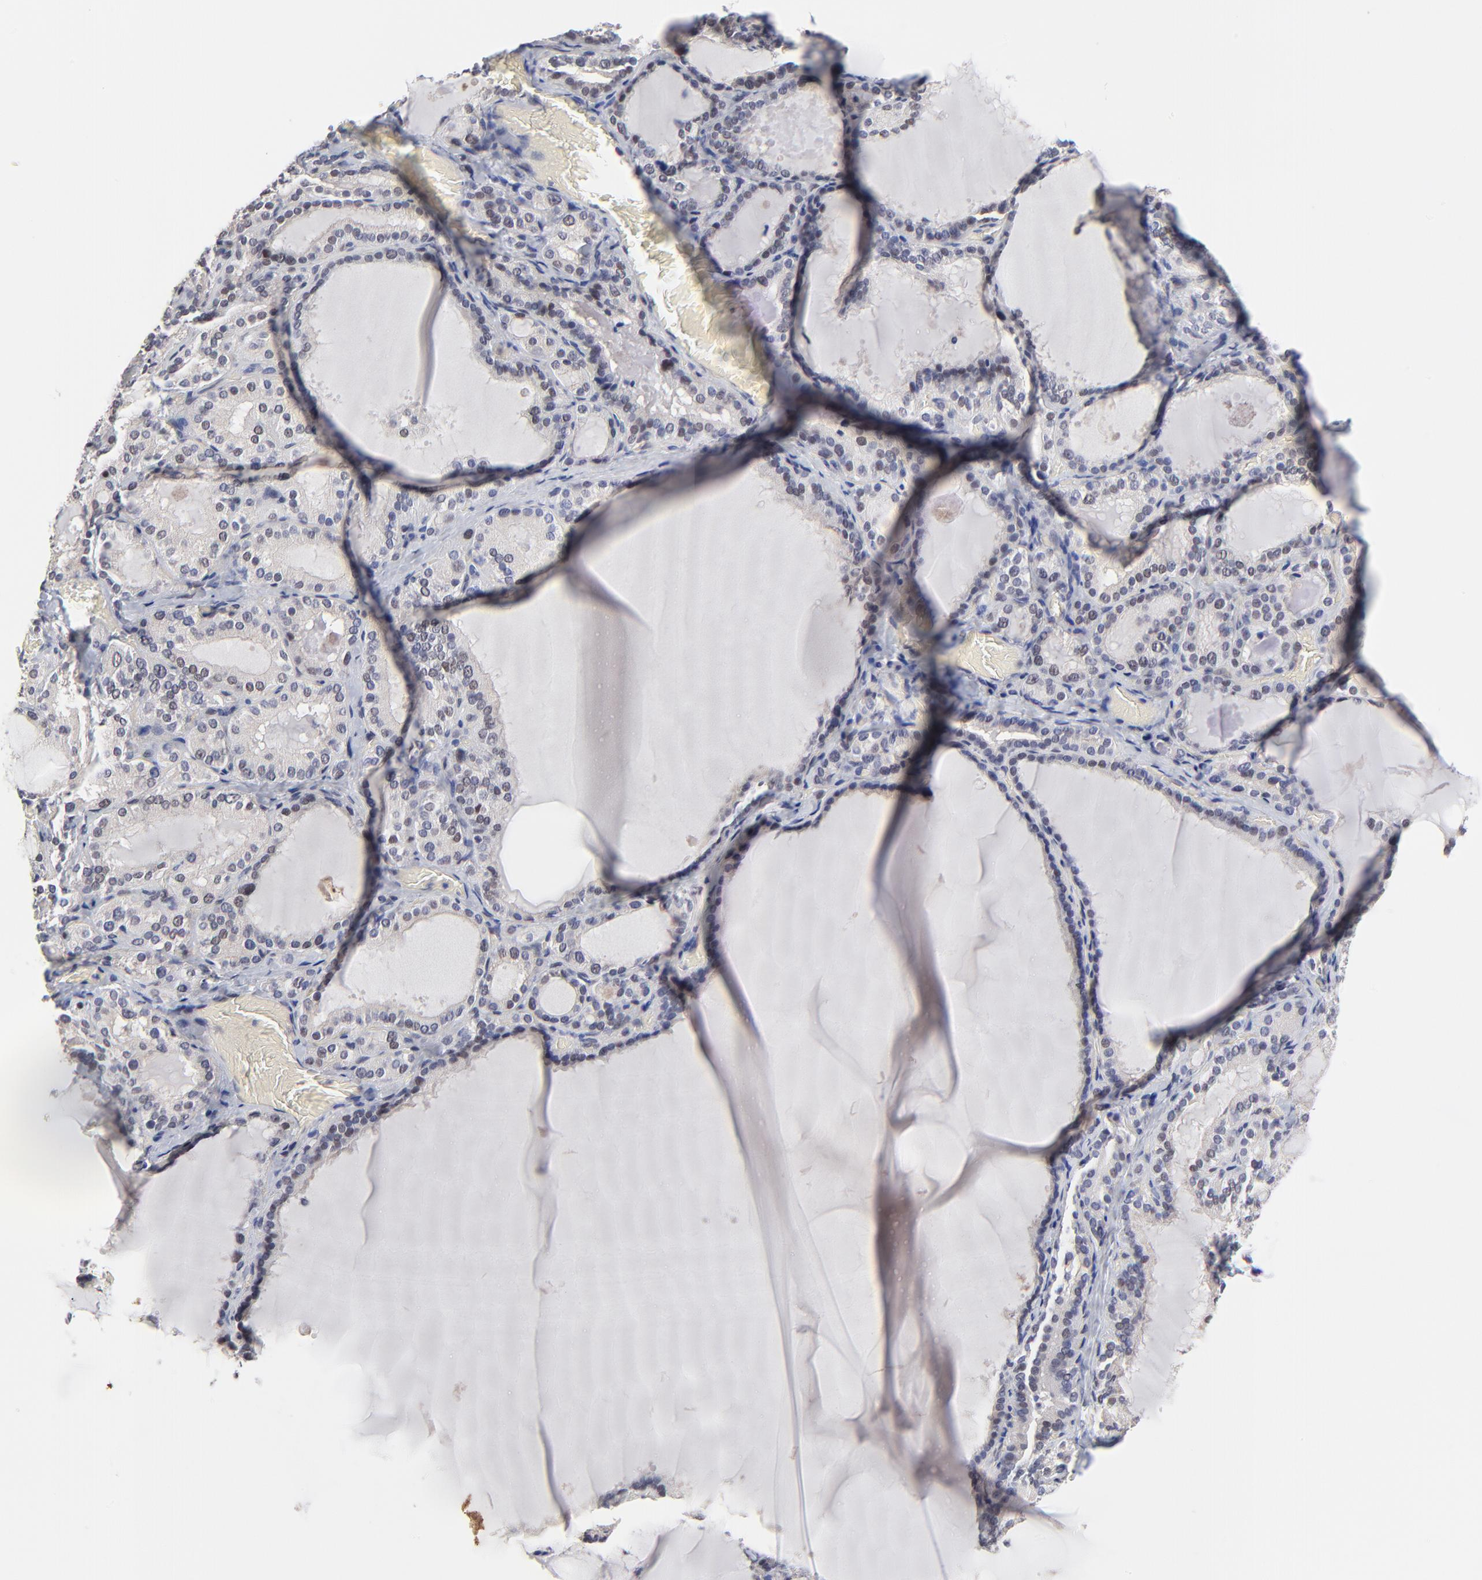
{"staining": {"intensity": "moderate", "quantity": "25%-75%", "location": "nuclear"}, "tissue": "thyroid gland", "cell_type": "Glandular cells", "image_type": "normal", "snomed": [{"axis": "morphology", "description": "Normal tissue, NOS"}, {"axis": "topography", "description": "Thyroid gland"}], "caption": "DAB (3,3'-diaminobenzidine) immunohistochemical staining of benign human thyroid gland displays moderate nuclear protein expression in approximately 25%-75% of glandular cells. The staining is performed using DAB (3,3'-diaminobenzidine) brown chromogen to label protein expression. The nuclei are counter-stained blue using hematoxylin.", "gene": "OGFOD1", "patient": {"sex": "female", "age": 33}}